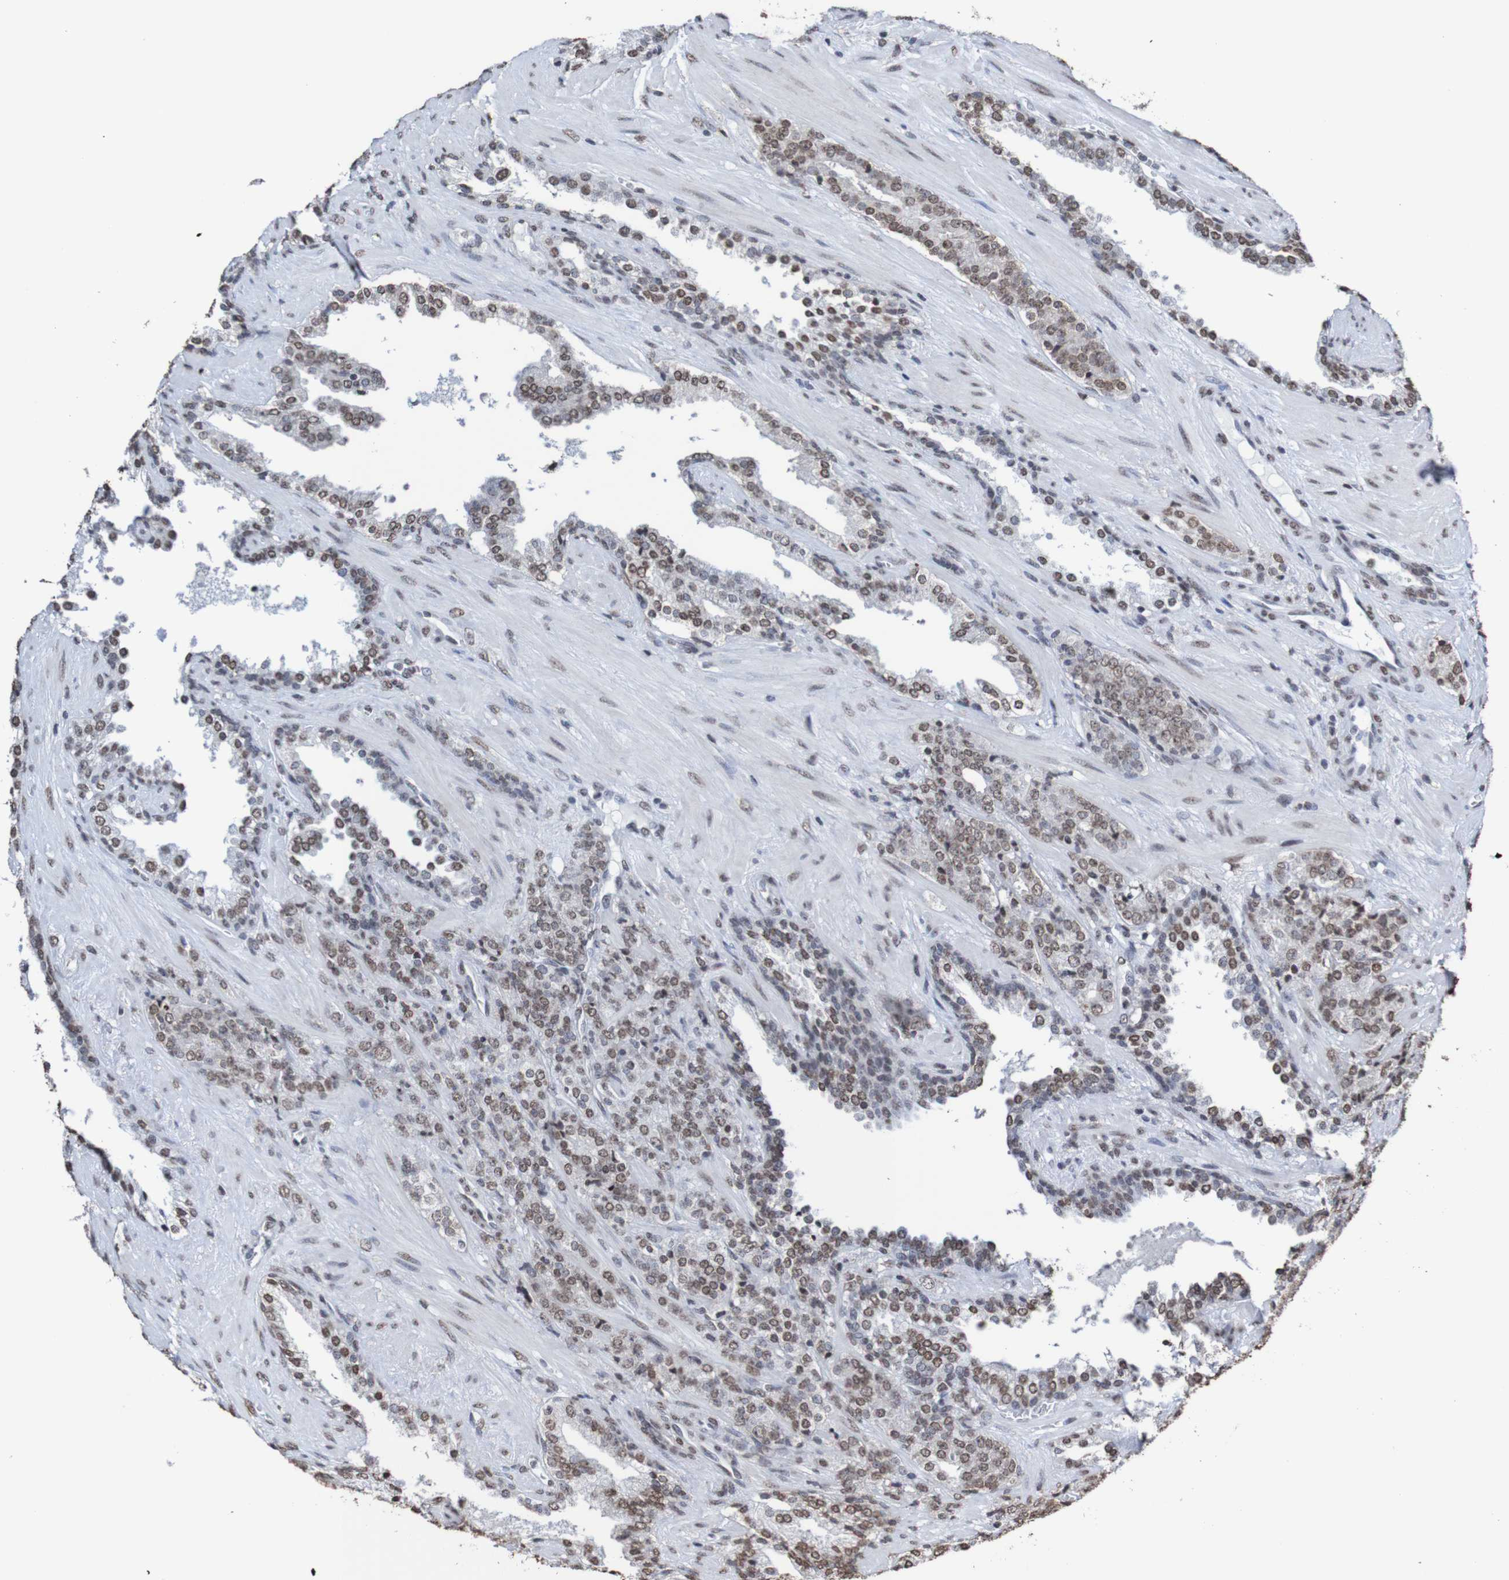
{"staining": {"intensity": "moderate", "quantity": ">75%", "location": "nuclear"}, "tissue": "prostate cancer", "cell_type": "Tumor cells", "image_type": "cancer", "snomed": [{"axis": "morphology", "description": "Adenocarcinoma, High grade"}, {"axis": "topography", "description": "Prostate"}], "caption": "Prostate cancer (high-grade adenocarcinoma) stained with a protein marker reveals moderate staining in tumor cells.", "gene": "GFI1", "patient": {"sex": "male", "age": 71}}